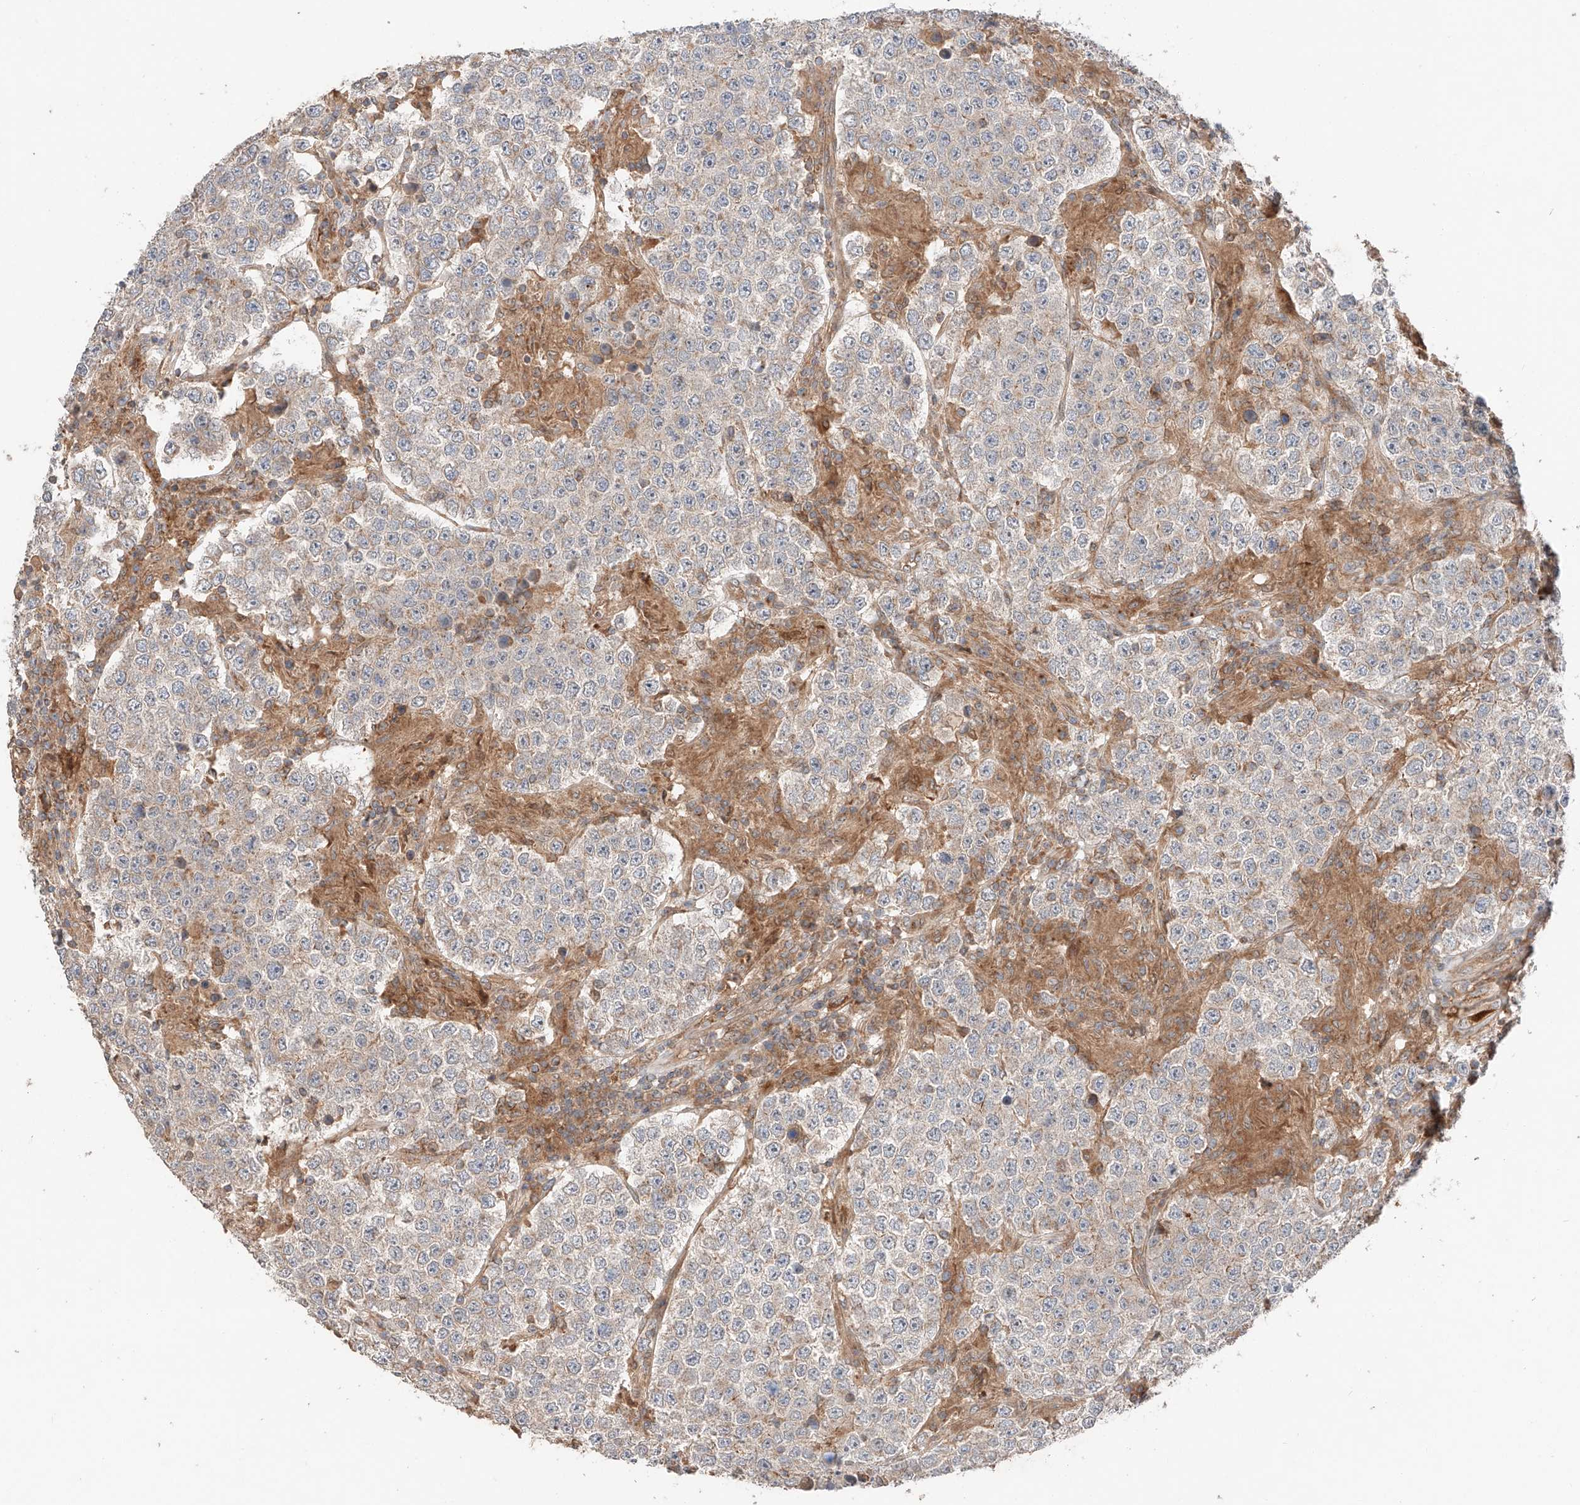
{"staining": {"intensity": "negative", "quantity": "none", "location": "none"}, "tissue": "testis cancer", "cell_type": "Tumor cells", "image_type": "cancer", "snomed": [{"axis": "morphology", "description": "Normal tissue, NOS"}, {"axis": "morphology", "description": "Urothelial carcinoma, High grade"}, {"axis": "morphology", "description": "Seminoma, NOS"}, {"axis": "morphology", "description": "Carcinoma, Embryonal, NOS"}, {"axis": "topography", "description": "Urinary bladder"}, {"axis": "topography", "description": "Testis"}], "caption": "This is an IHC image of testis urothelial carcinoma (high-grade). There is no staining in tumor cells.", "gene": "XPNPEP1", "patient": {"sex": "male", "age": 41}}